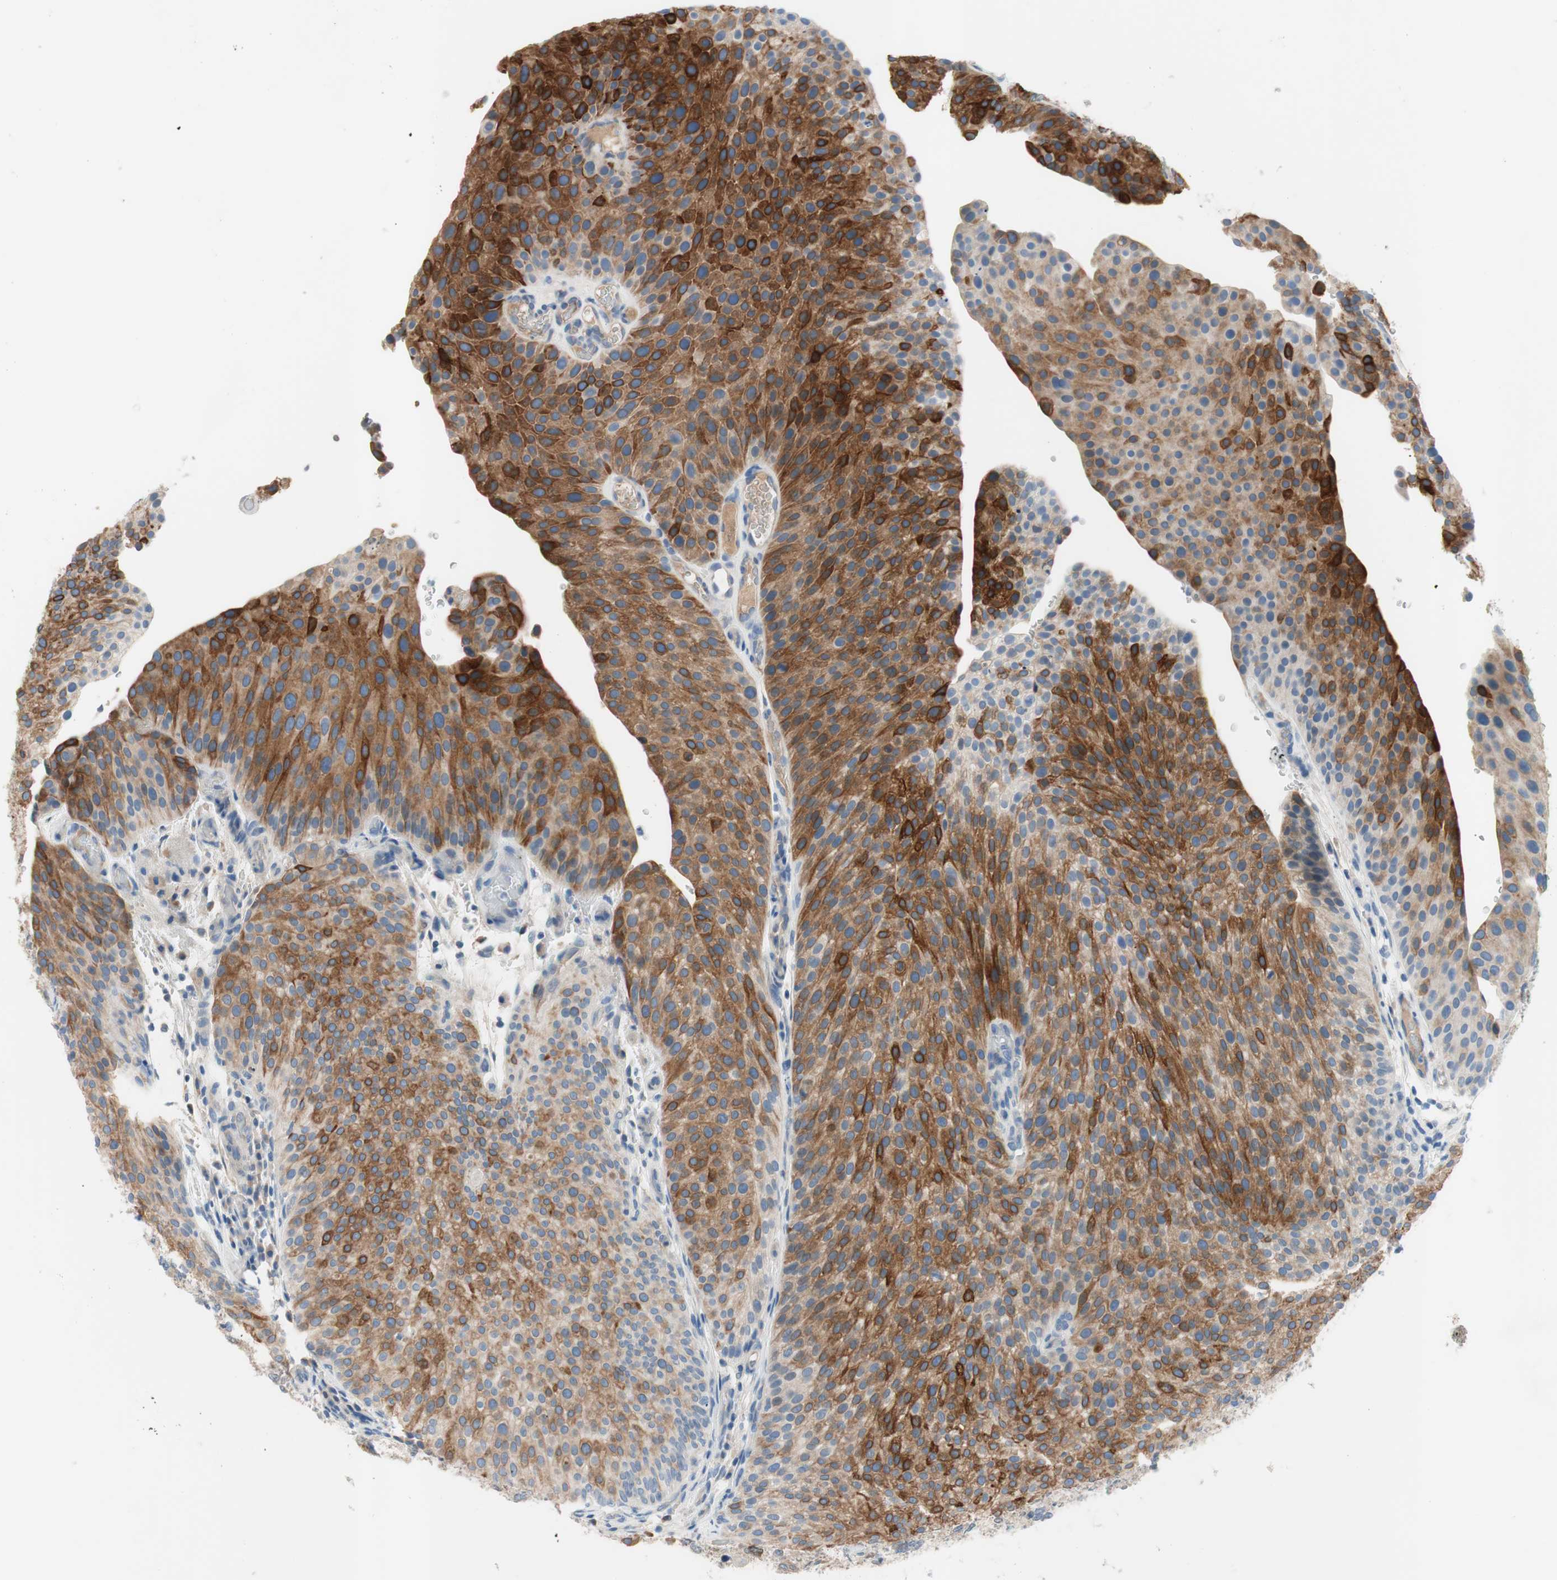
{"staining": {"intensity": "strong", "quantity": ">75%", "location": "cytoplasmic/membranous"}, "tissue": "urothelial cancer", "cell_type": "Tumor cells", "image_type": "cancer", "snomed": [{"axis": "morphology", "description": "Urothelial carcinoma, Low grade"}, {"axis": "topography", "description": "Smooth muscle"}, {"axis": "topography", "description": "Urinary bladder"}], "caption": "The image shows a brown stain indicating the presence of a protein in the cytoplasmic/membranous of tumor cells in urothelial carcinoma (low-grade). (brown staining indicates protein expression, while blue staining denotes nuclei).", "gene": "FDFT1", "patient": {"sex": "male", "age": 60}}